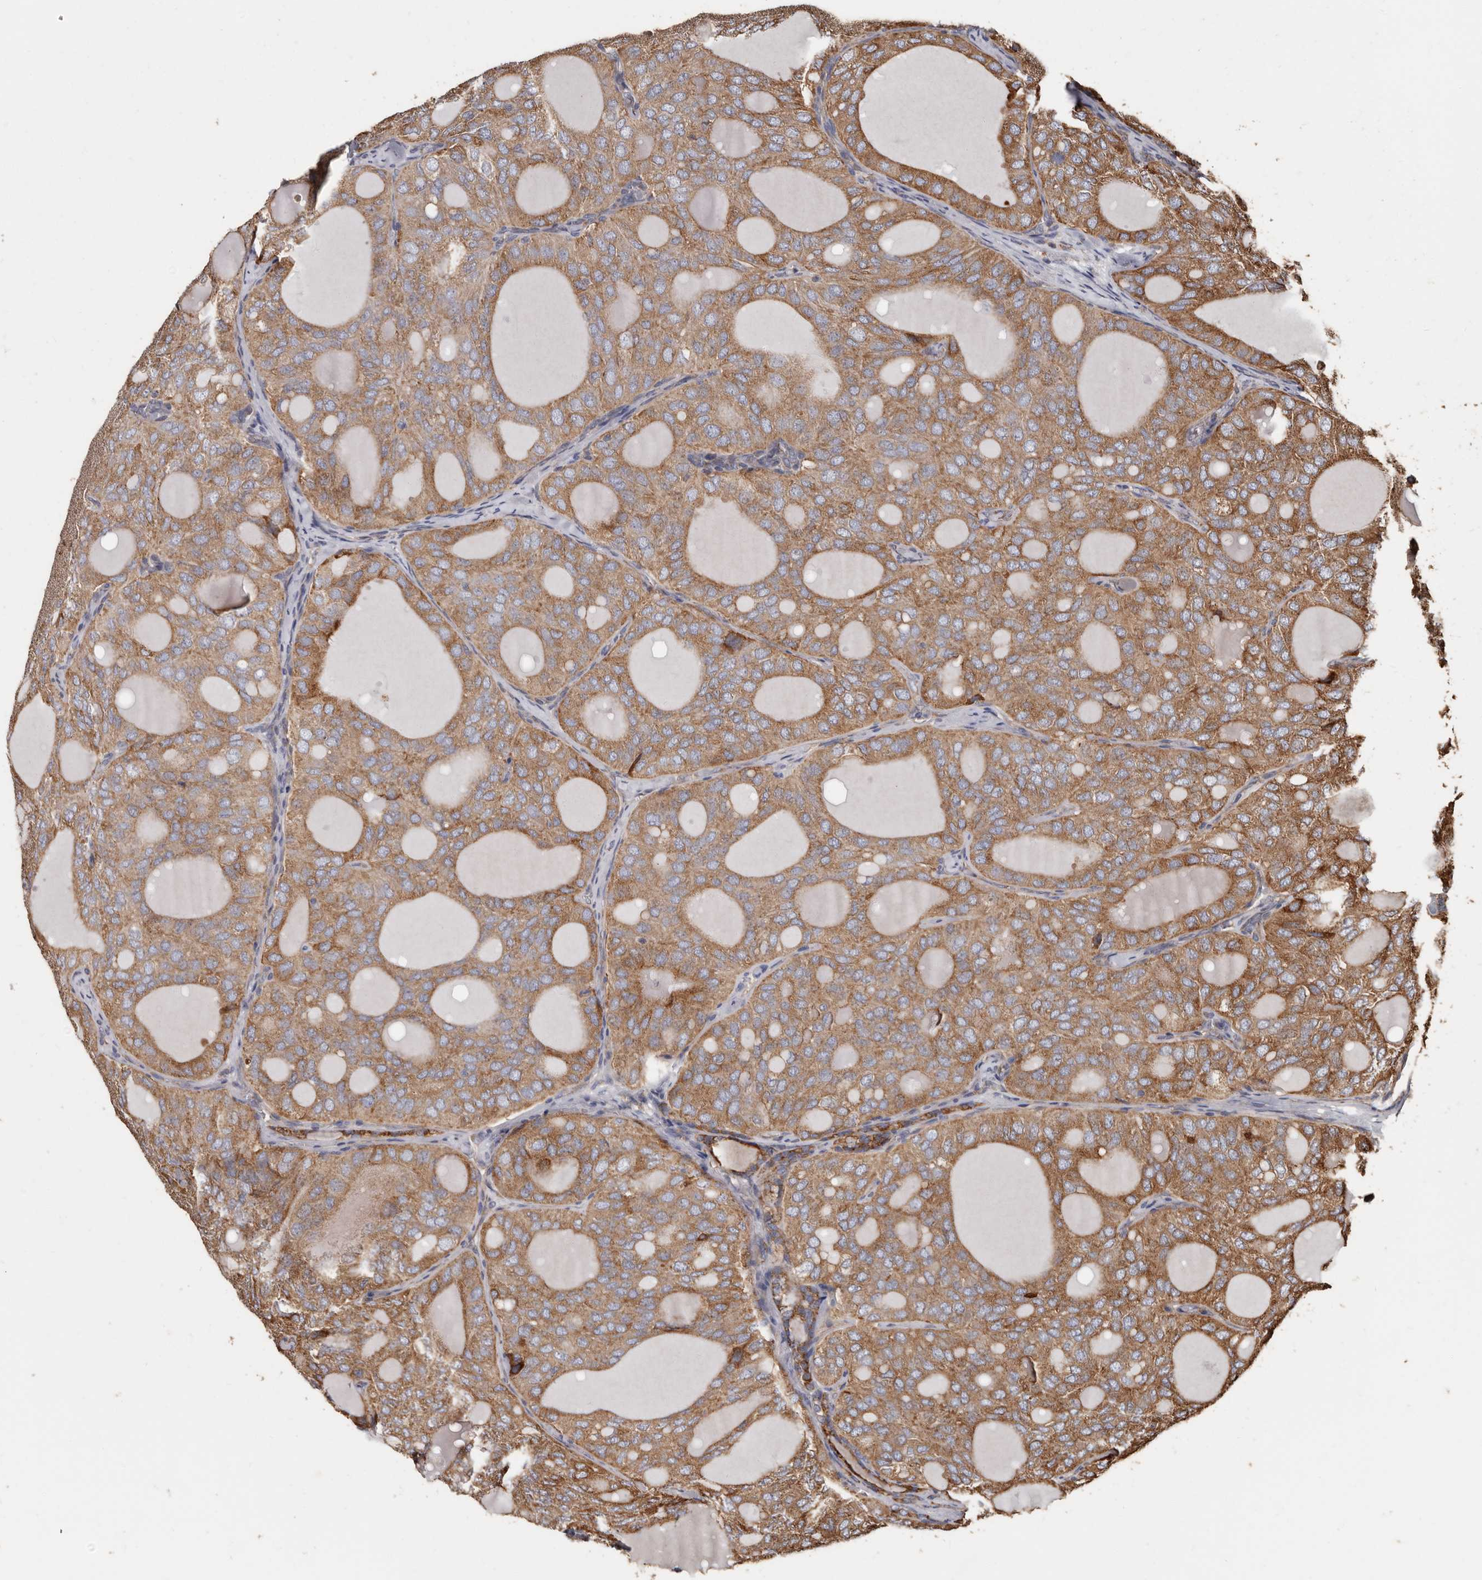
{"staining": {"intensity": "moderate", "quantity": ">75%", "location": "cytoplasmic/membranous"}, "tissue": "thyroid cancer", "cell_type": "Tumor cells", "image_type": "cancer", "snomed": [{"axis": "morphology", "description": "Follicular adenoma carcinoma, NOS"}, {"axis": "topography", "description": "Thyroid gland"}], "caption": "Immunohistochemistry (IHC) of human thyroid cancer exhibits medium levels of moderate cytoplasmic/membranous positivity in approximately >75% of tumor cells.", "gene": "OSGIN2", "patient": {"sex": "male", "age": 75}}